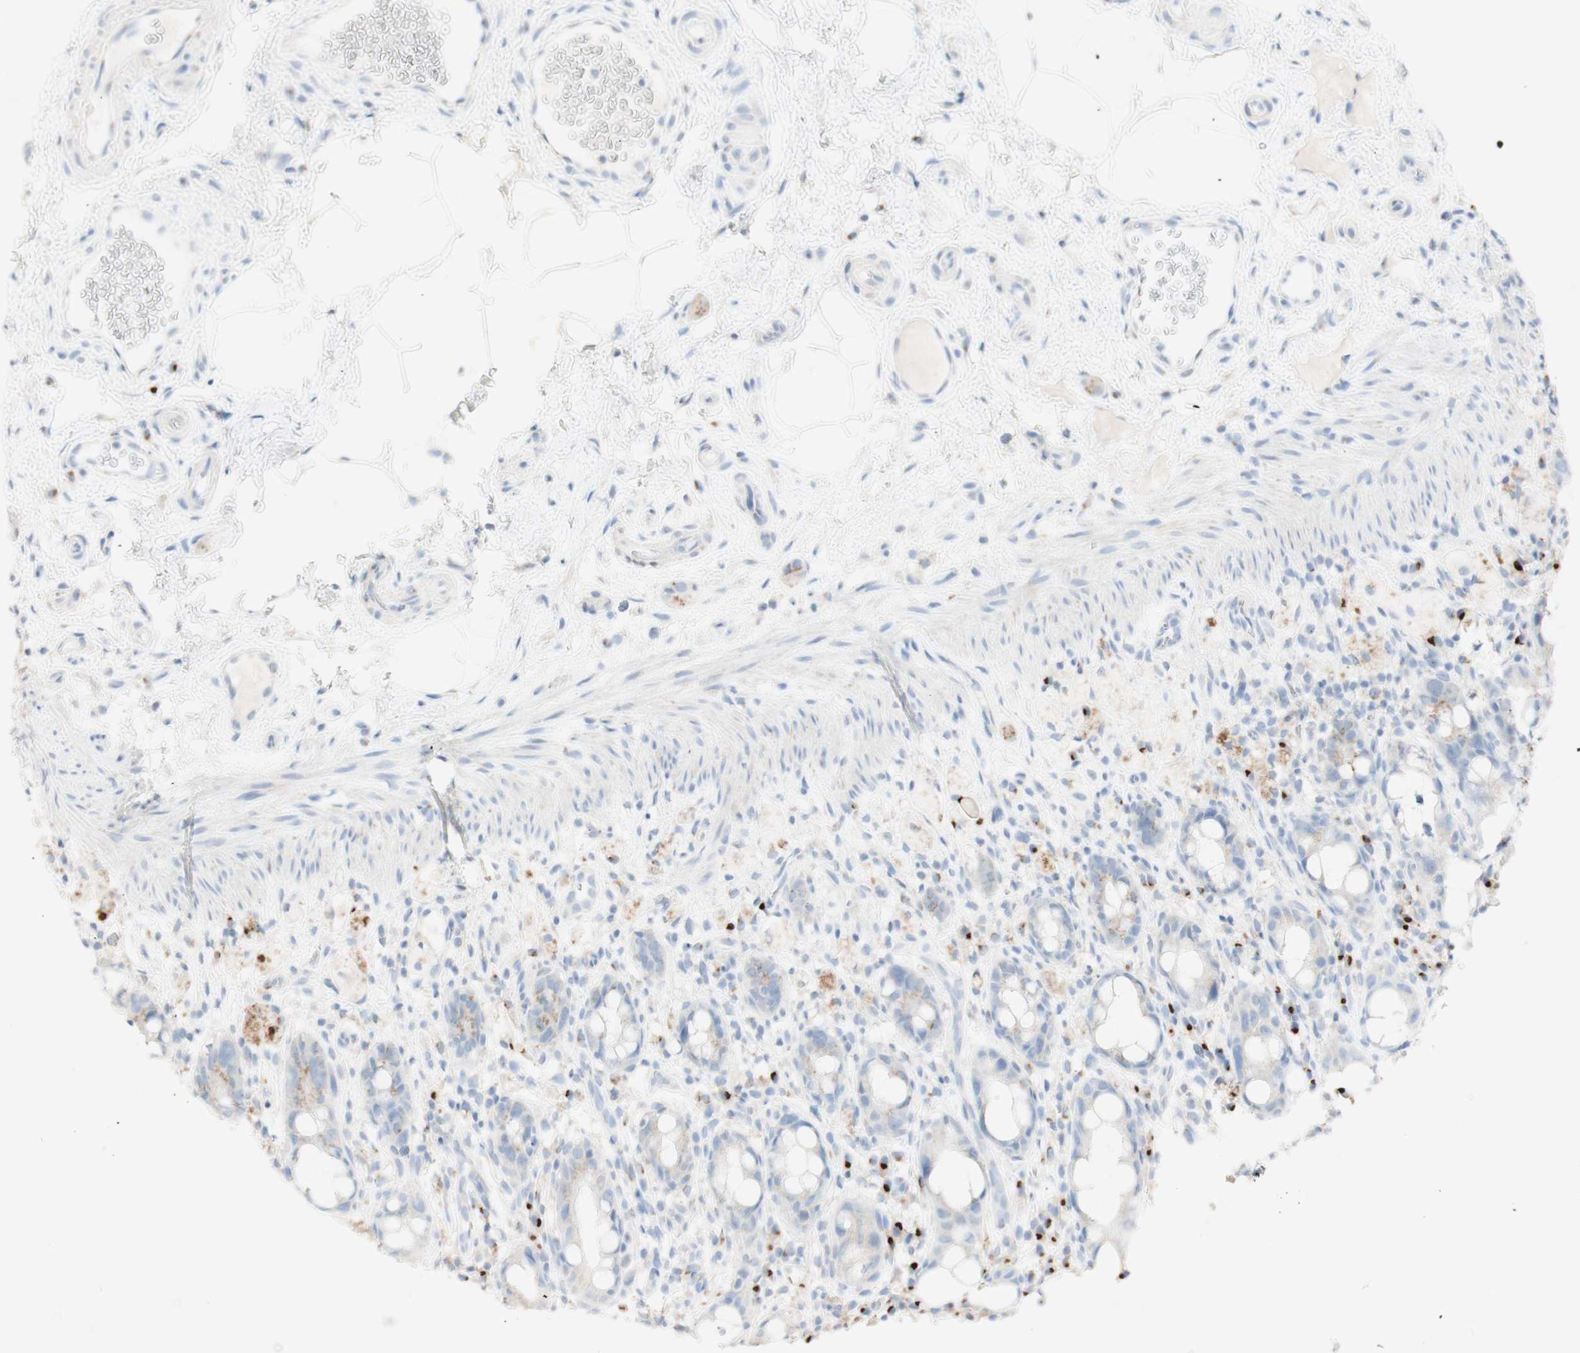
{"staining": {"intensity": "negative", "quantity": "none", "location": "none"}, "tissue": "rectum", "cell_type": "Glandular cells", "image_type": "normal", "snomed": [{"axis": "morphology", "description": "Normal tissue, NOS"}, {"axis": "topography", "description": "Rectum"}], "caption": "A high-resolution histopathology image shows IHC staining of normal rectum, which exhibits no significant expression in glandular cells.", "gene": "MANEA", "patient": {"sex": "male", "age": 44}}